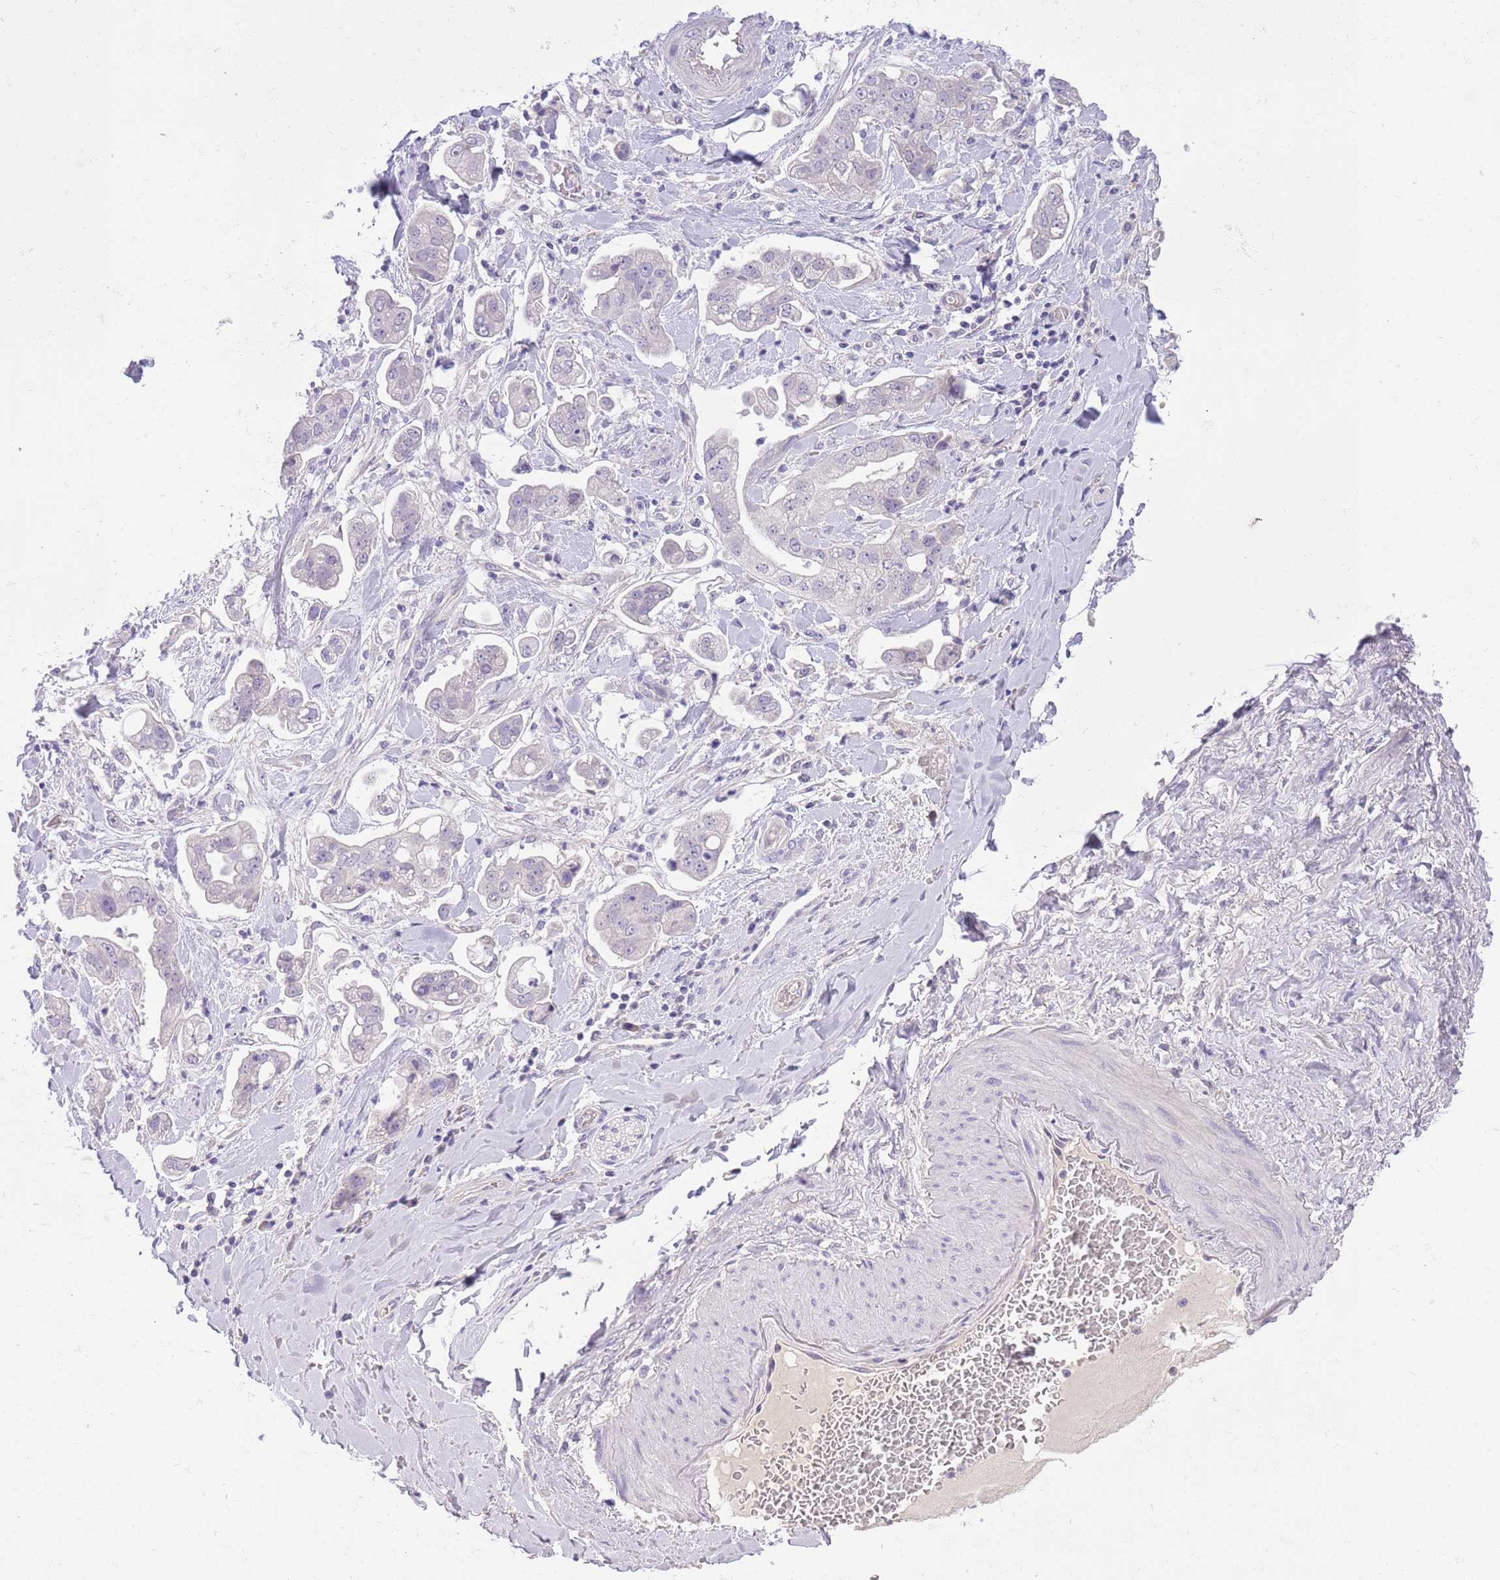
{"staining": {"intensity": "negative", "quantity": "none", "location": "none"}, "tissue": "stomach cancer", "cell_type": "Tumor cells", "image_type": "cancer", "snomed": [{"axis": "morphology", "description": "Adenocarcinoma, NOS"}, {"axis": "topography", "description": "Stomach"}], "caption": "This is an immunohistochemistry histopathology image of stomach adenocarcinoma. There is no positivity in tumor cells.", "gene": "SFTPA1", "patient": {"sex": "male", "age": 62}}